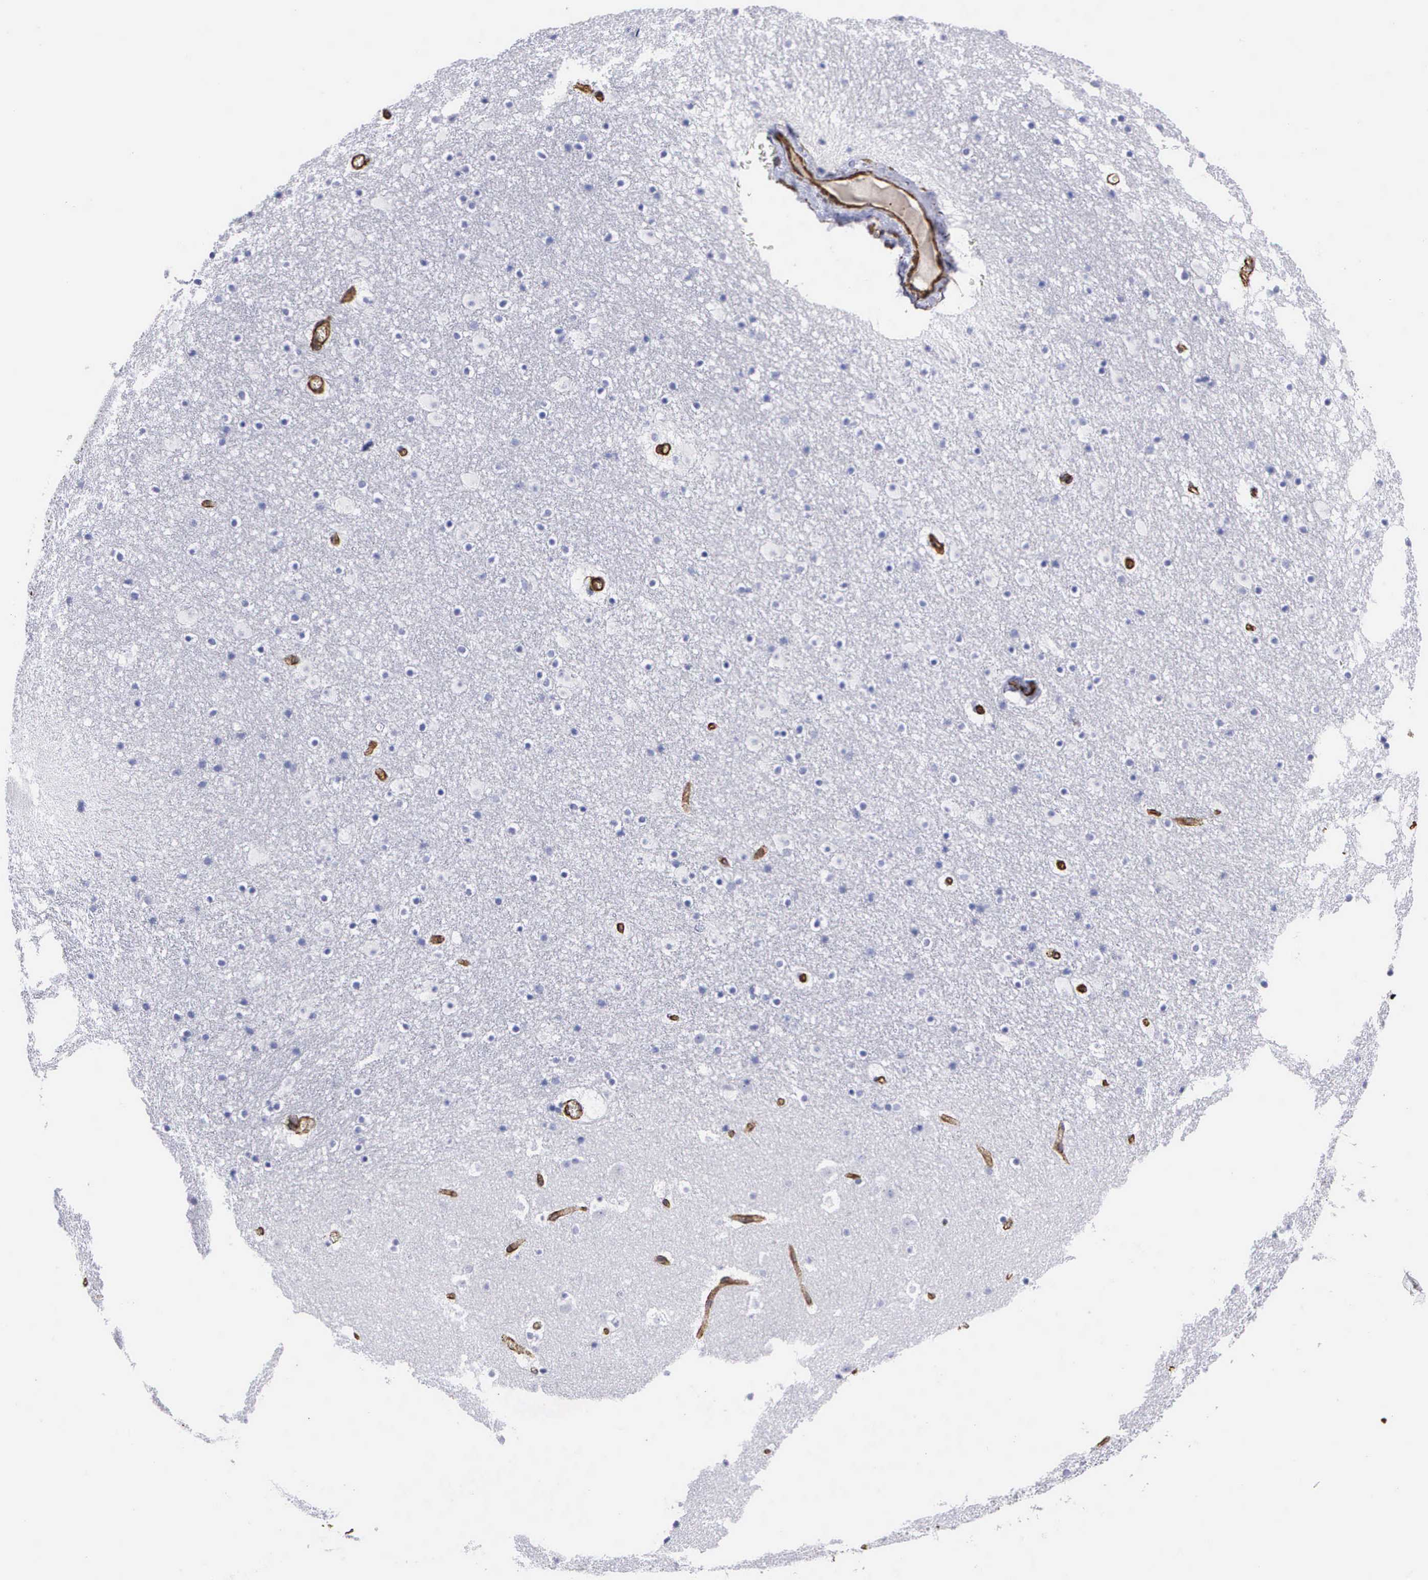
{"staining": {"intensity": "negative", "quantity": "none", "location": "none"}, "tissue": "caudate", "cell_type": "Glial cells", "image_type": "normal", "snomed": [{"axis": "morphology", "description": "Normal tissue, NOS"}, {"axis": "topography", "description": "Lateral ventricle wall"}], "caption": "High power microscopy histopathology image of an immunohistochemistry image of benign caudate, revealing no significant staining in glial cells.", "gene": "MAGEB10", "patient": {"sex": "male", "age": 45}}